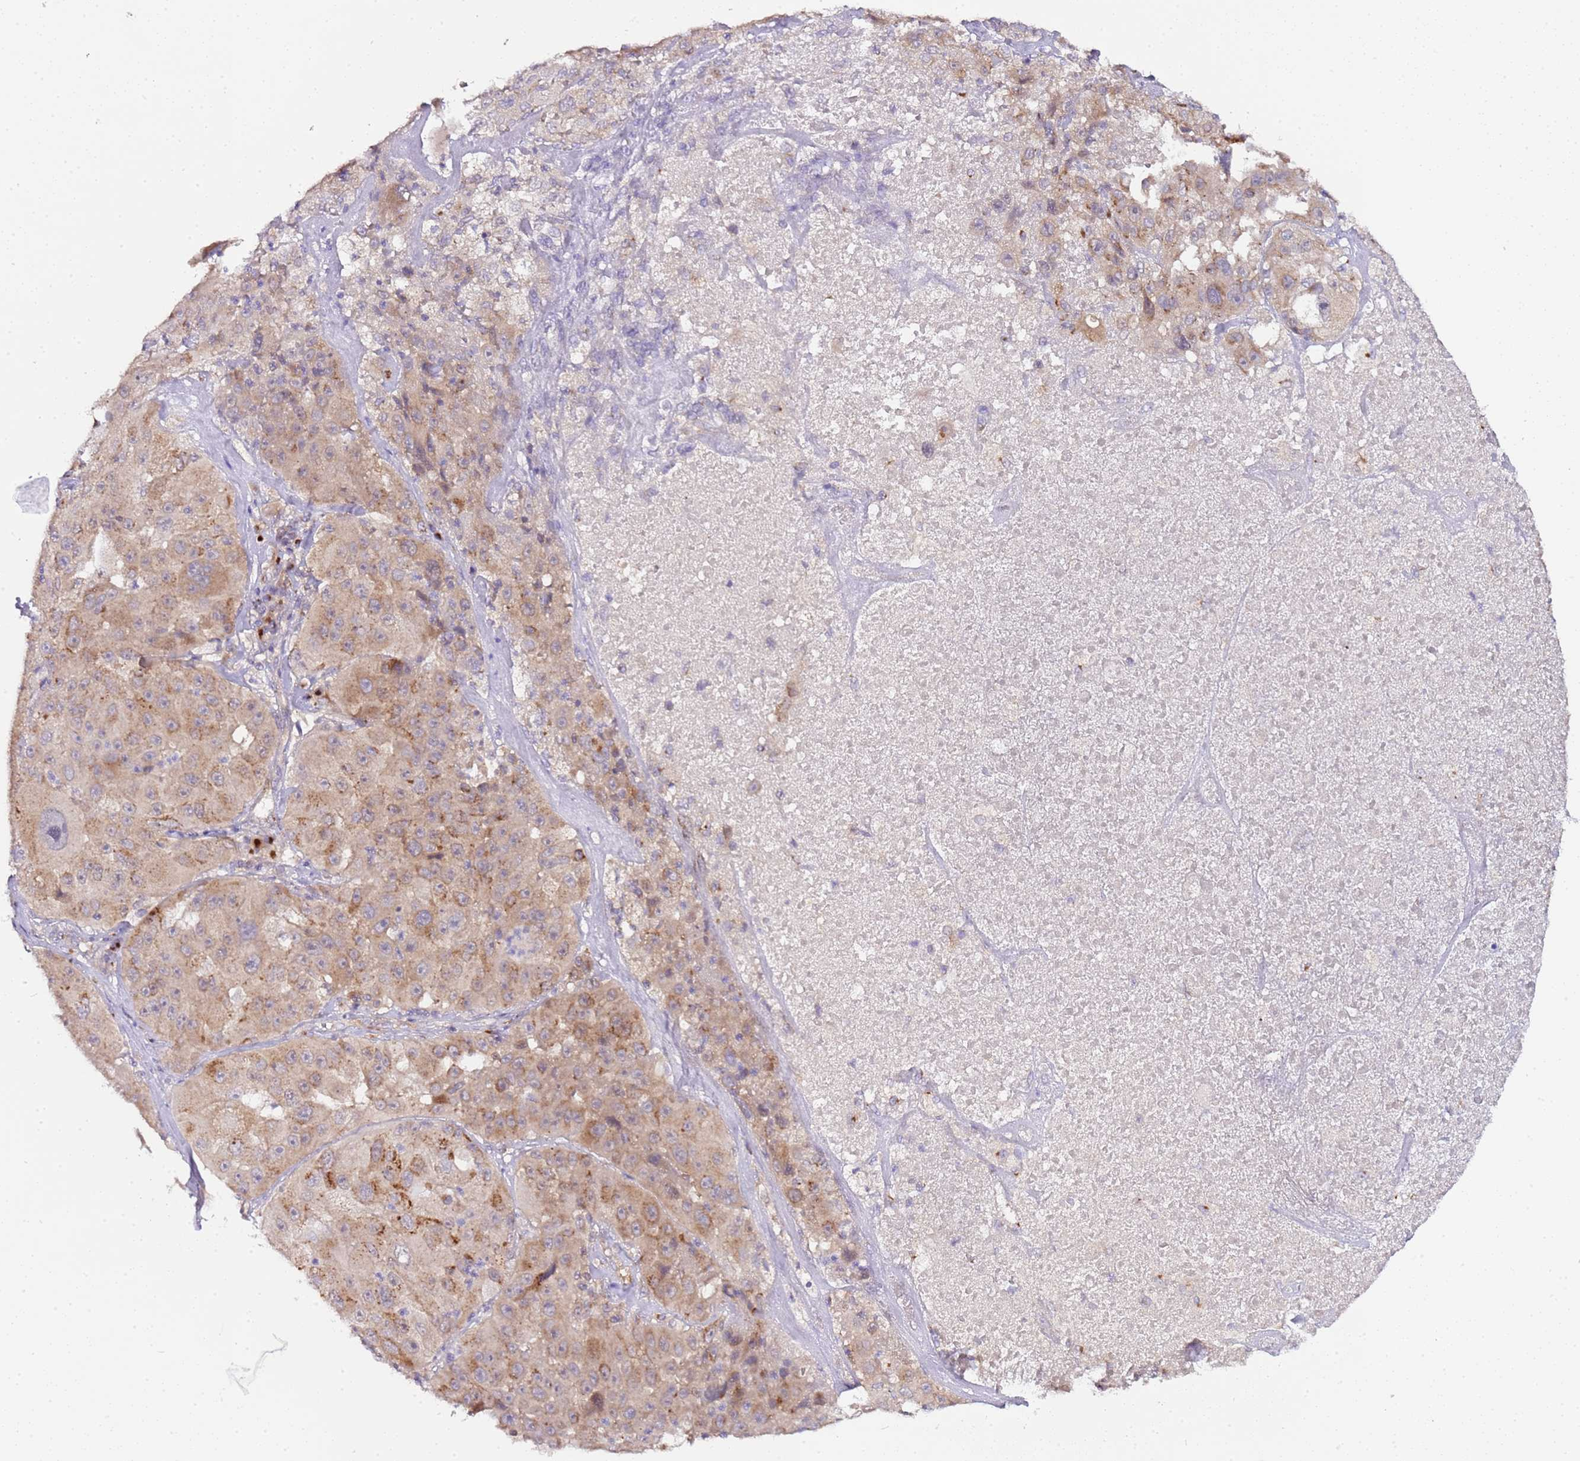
{"staining": {"intensity": "moderate", "quantity": "<25%", "location": "cytoplasmic/membranous"}, "tissue": "melanoma", "cell_type": "Tumor cells", "image_type": "cancer", "snomed": [{"axis": "morphology", "description": "Malignant melanoma, Metastatic site"}, {"axis": "topography", "description": "Lymph node"}], "caption": "Brown immunohistochemical staining in human malignant melanoma (metastatic site) demonstrates moderate cytoplasmic/membranous positivity in approximately <25% of tumor cells.", "gene": "MRPL49", "patient": {"sex": "male", "age": 62}}